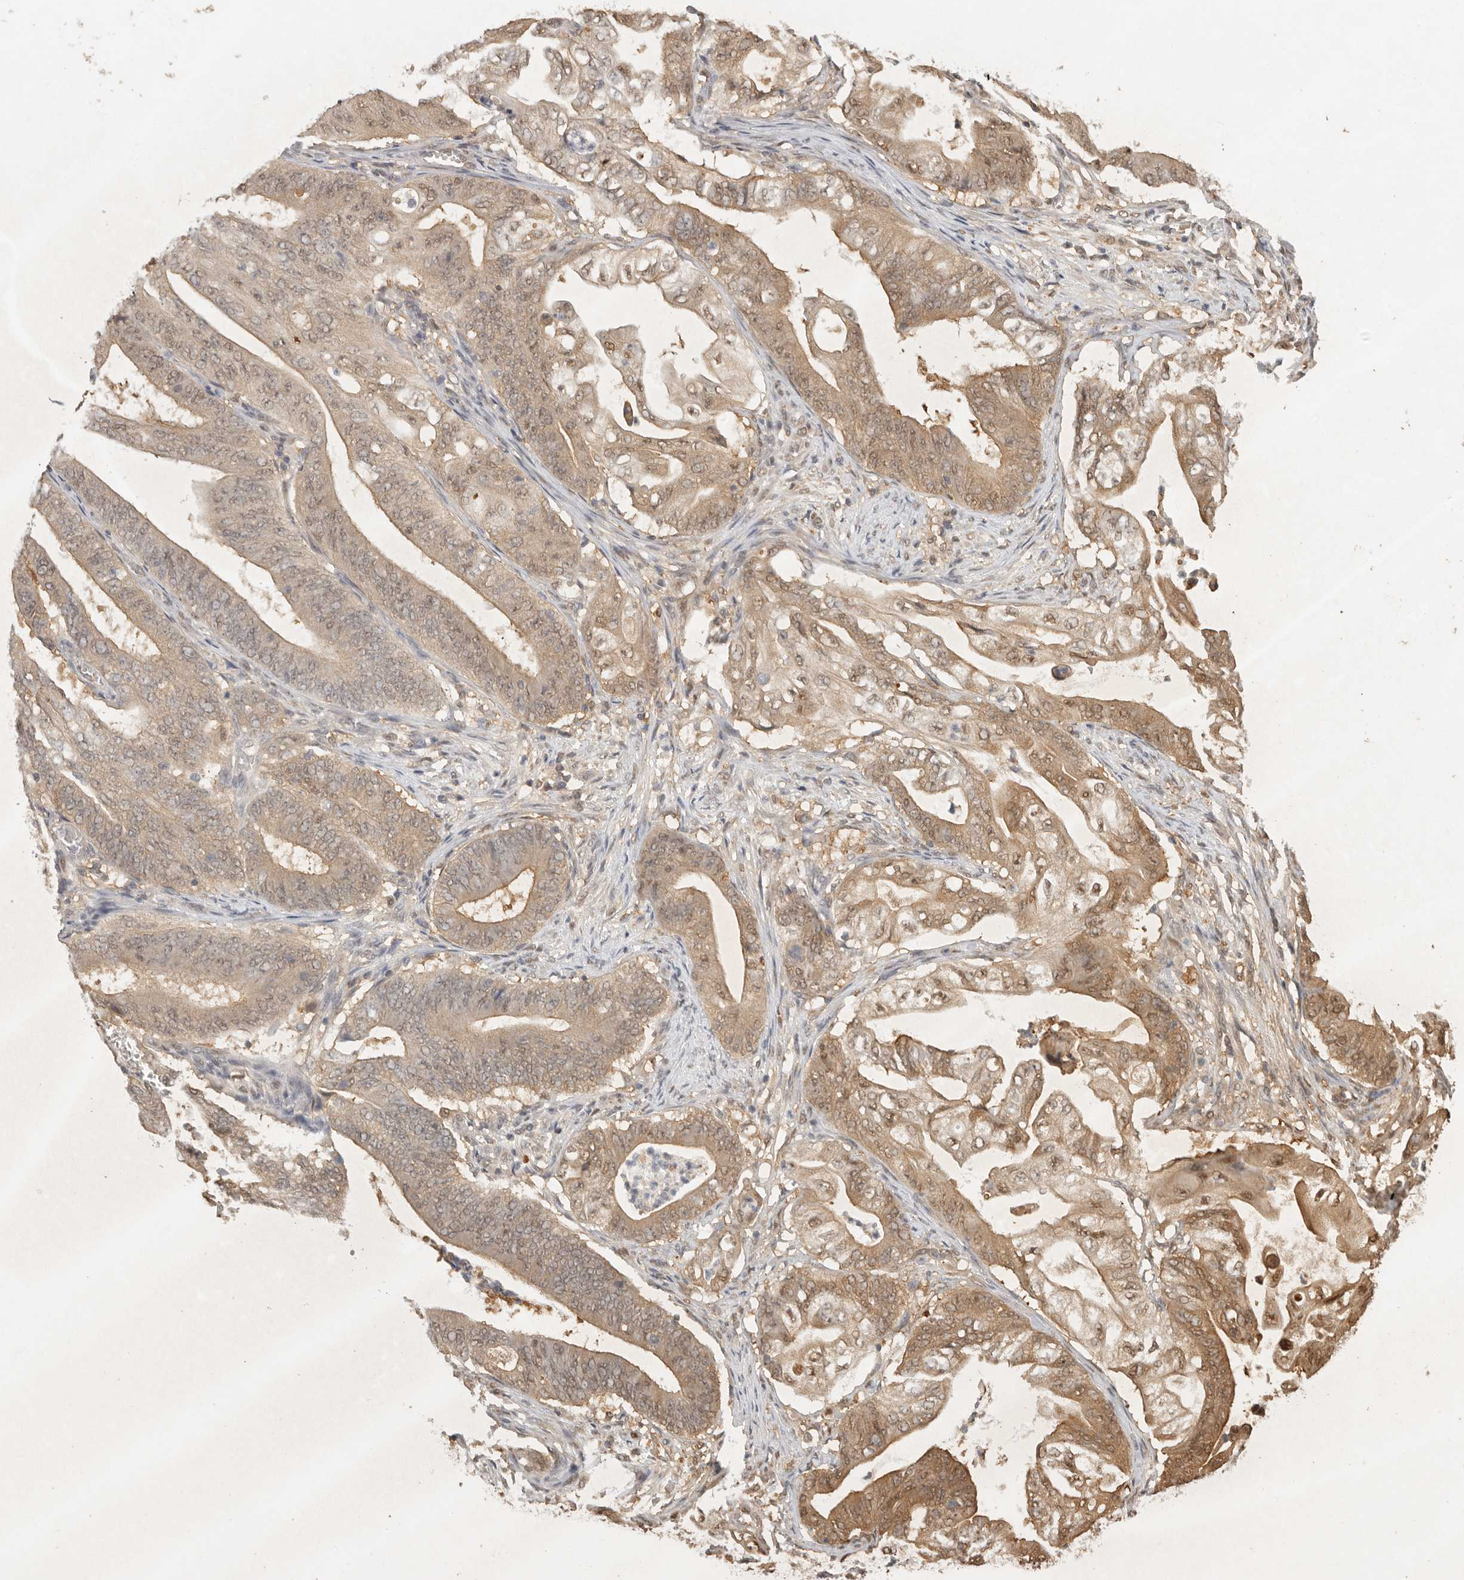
{"staining": {"intensity": "moderate", "quantity": ">75%", "location": "cytoplasmic/membranous,nuclear"}, "tissue": "stomach cancer", "cell_type": "Tumor cells", "image_type": "cancer", "snomed": [{"axis": "morphology", "description": "Adenocarcinoma, NOS"}, {"axis": "topography", "description": "Stomach"}], "caption": "Protein staining of stomach cancer tissue displays moderate cytoplasmic/membranous and nuclear positivity in about >75% of tumor cells.", "gene": "PSMA5", "patient": {"sex": "female", "age": 73}}